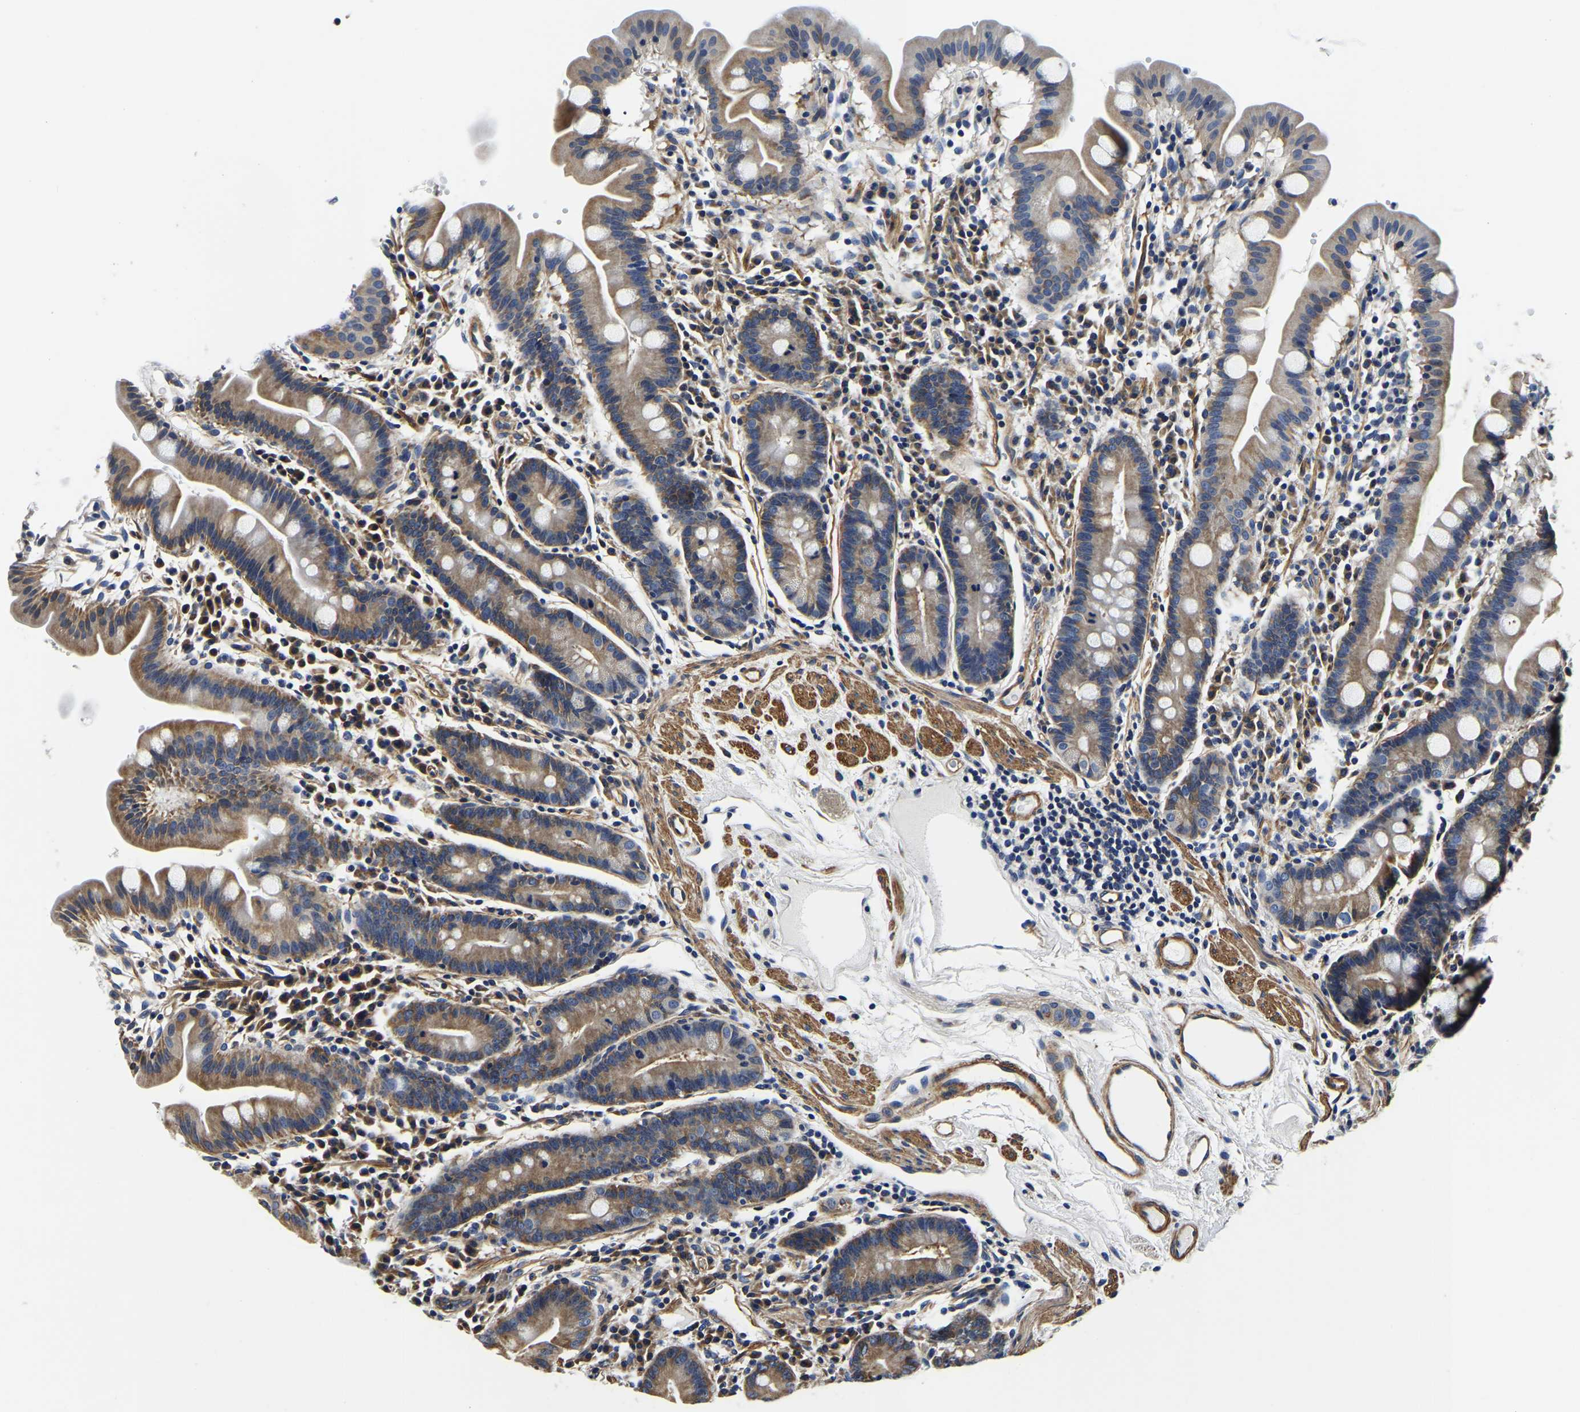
{"staining": {"intensity": "moderate", "quantity": "25%-75%", "location": "cytoplasmic/membranous"}, "tissue": "duodenum", "cell_type": "Glandular cells", "image_type": "normal", "snomed": [{"axis": "morphology", "description": "Normal tissue, NOS"}, {"axis": "topography", "description": "Duodenum"}], "caption": "The immunohistochemical stain highlights moderate cytoplasmic/membranous expression in glandular cells of unremarkable duodenum. Using DAB (3,3'-diaminobenzidine) (brown) and hematoxylin (blue) stains, captured at high magnification using brightfield microscopy.", "gene": "KCTD17", "patient": {"sex": "male", "age": 50}}